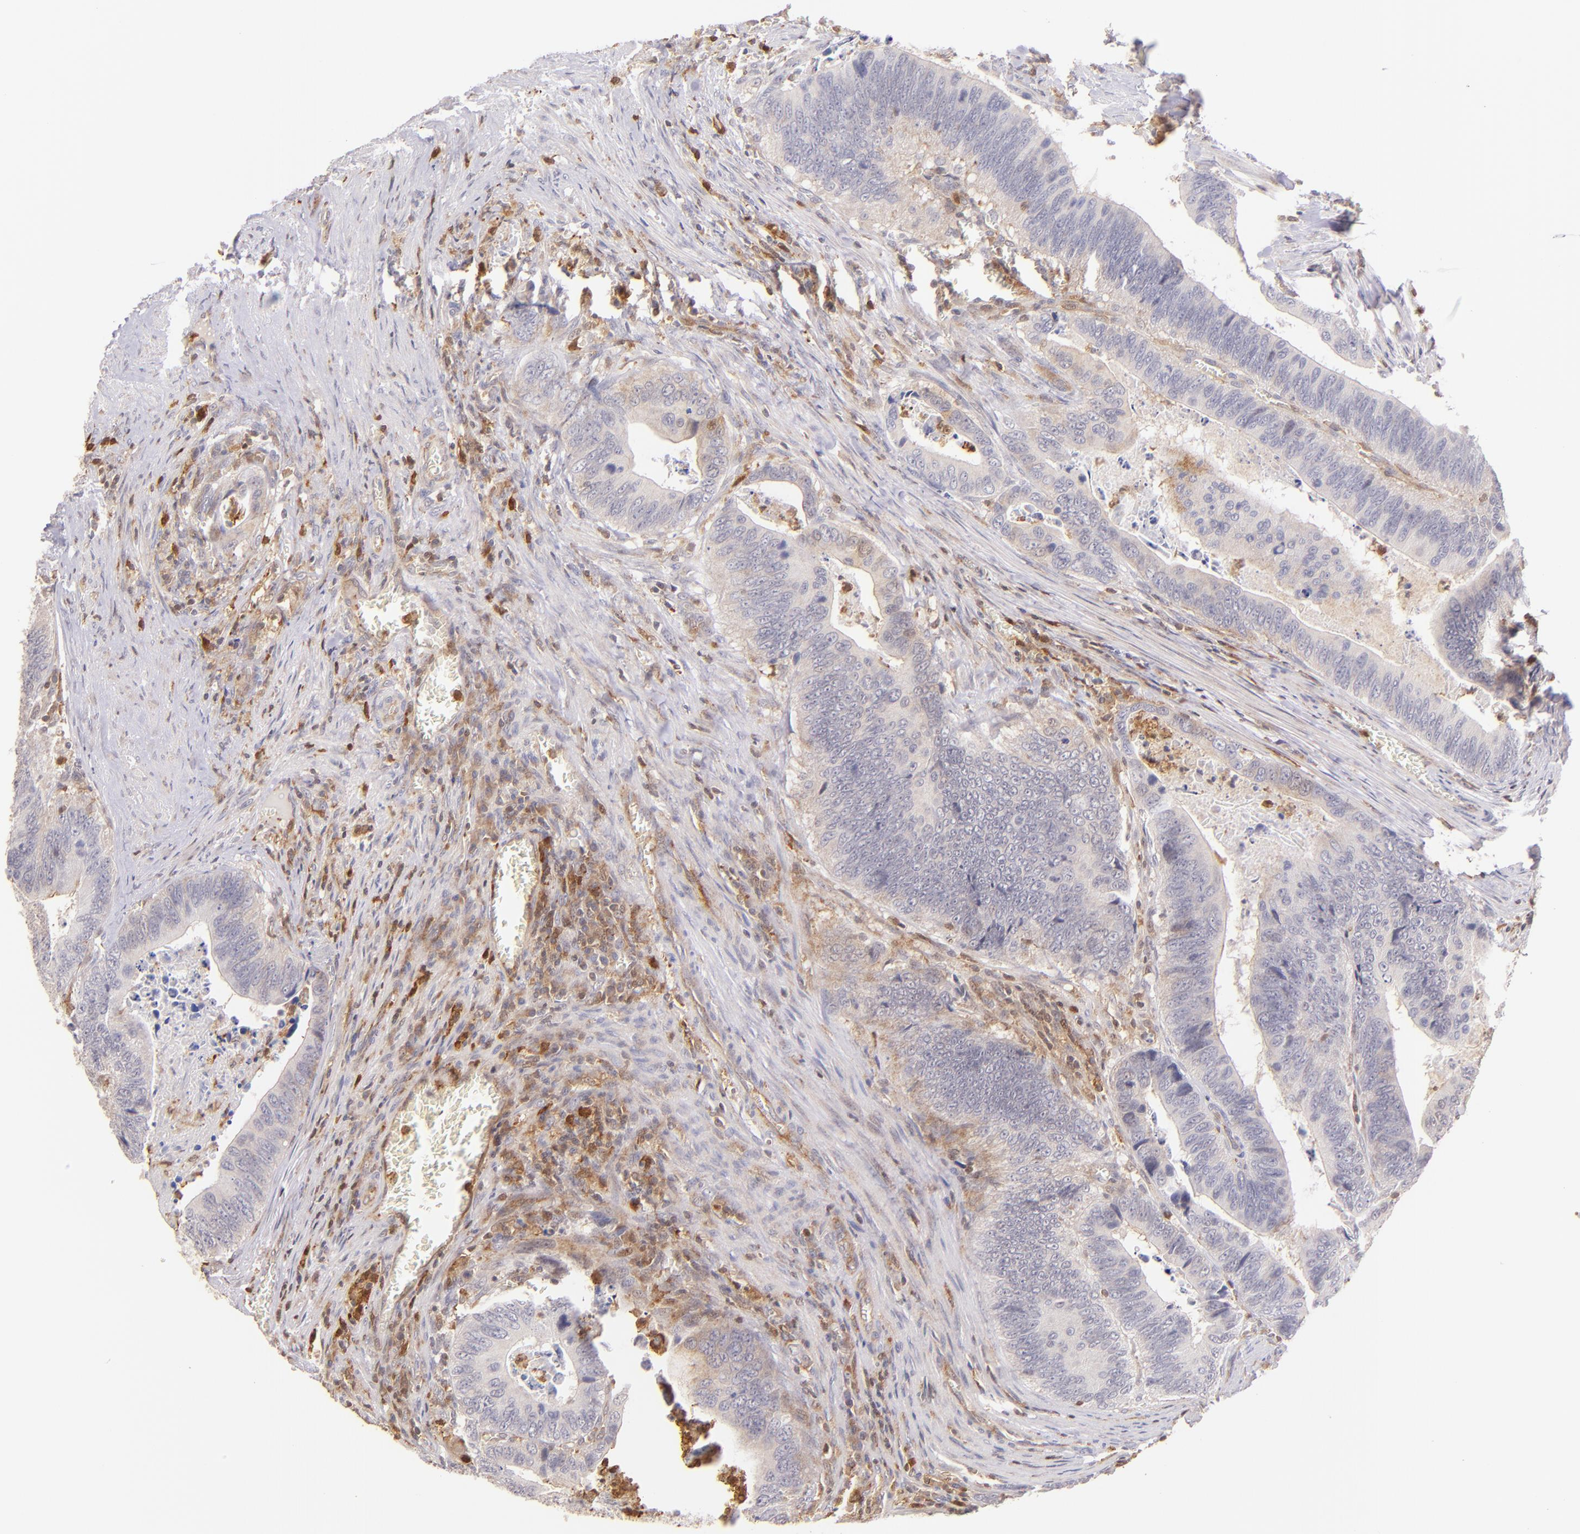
{"staining": {"intensity": "weak", "quantity": "25%-75%", "location": "cytoplasmic/membranous"}, "tissue": "colorectal cancer", "cell_type": "Tumor cells", "image_type": "cancer", "snomed": [{"axis": "morphology", "description": "Adenocarcinoma, NOS"}, {"axis": "topography", "description": "Colon"}], "caption": "There is low levels of weak cytoplasmic/membranous expression in tumor cells of colorectal cancer (adenocarcinoma), as demonstrated by immunohistochemical staining (brown color).", "gene": "BTK", "patient": {"sex": "male", "age": 72}}